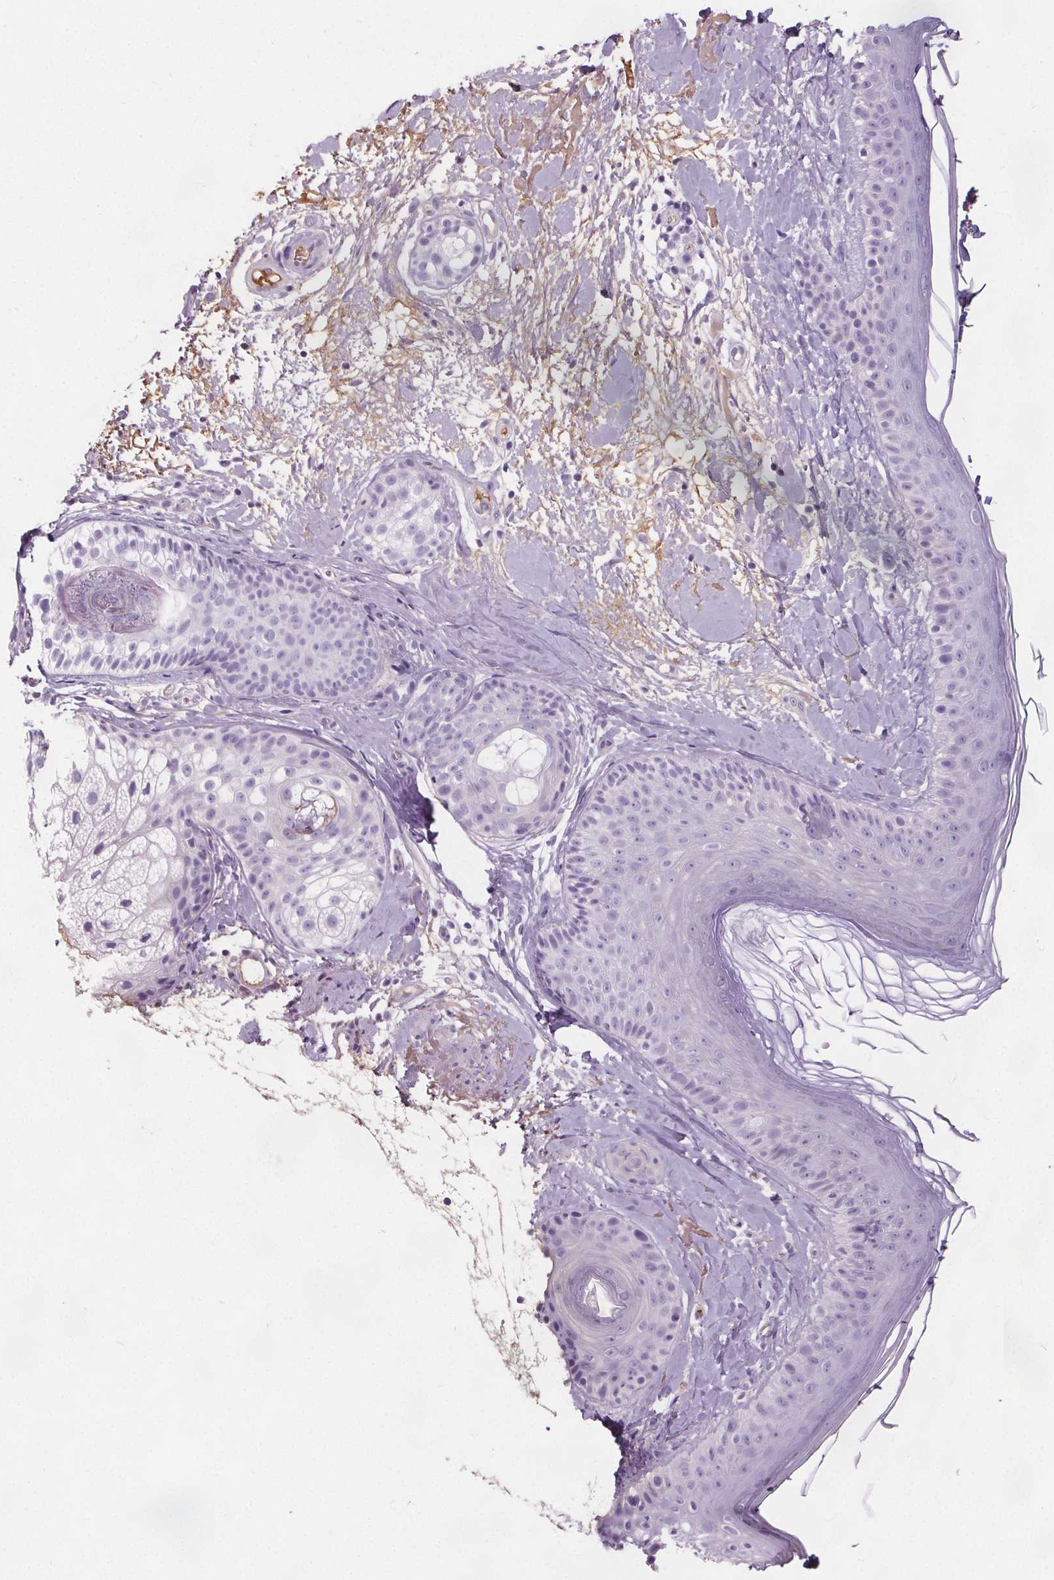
{"staining": {"intensity": "negative", "quantity": "none", "location": "none"}, "tissue": "skin", "cell_type": "Fibroblasts", "image_type": "normal", "snomed": [{"axis": "morphology", "description": "Normal tissue, NOS"}, {"axis": "topography", "description": "Skin"}], "caption": "IHC photomicrograph of unremarkable human skin stained for a protein (brown), which exhibits no expression in fibroblasts.", "gene": "CD5L", "patient": {"sex": "male", "age": 73}}